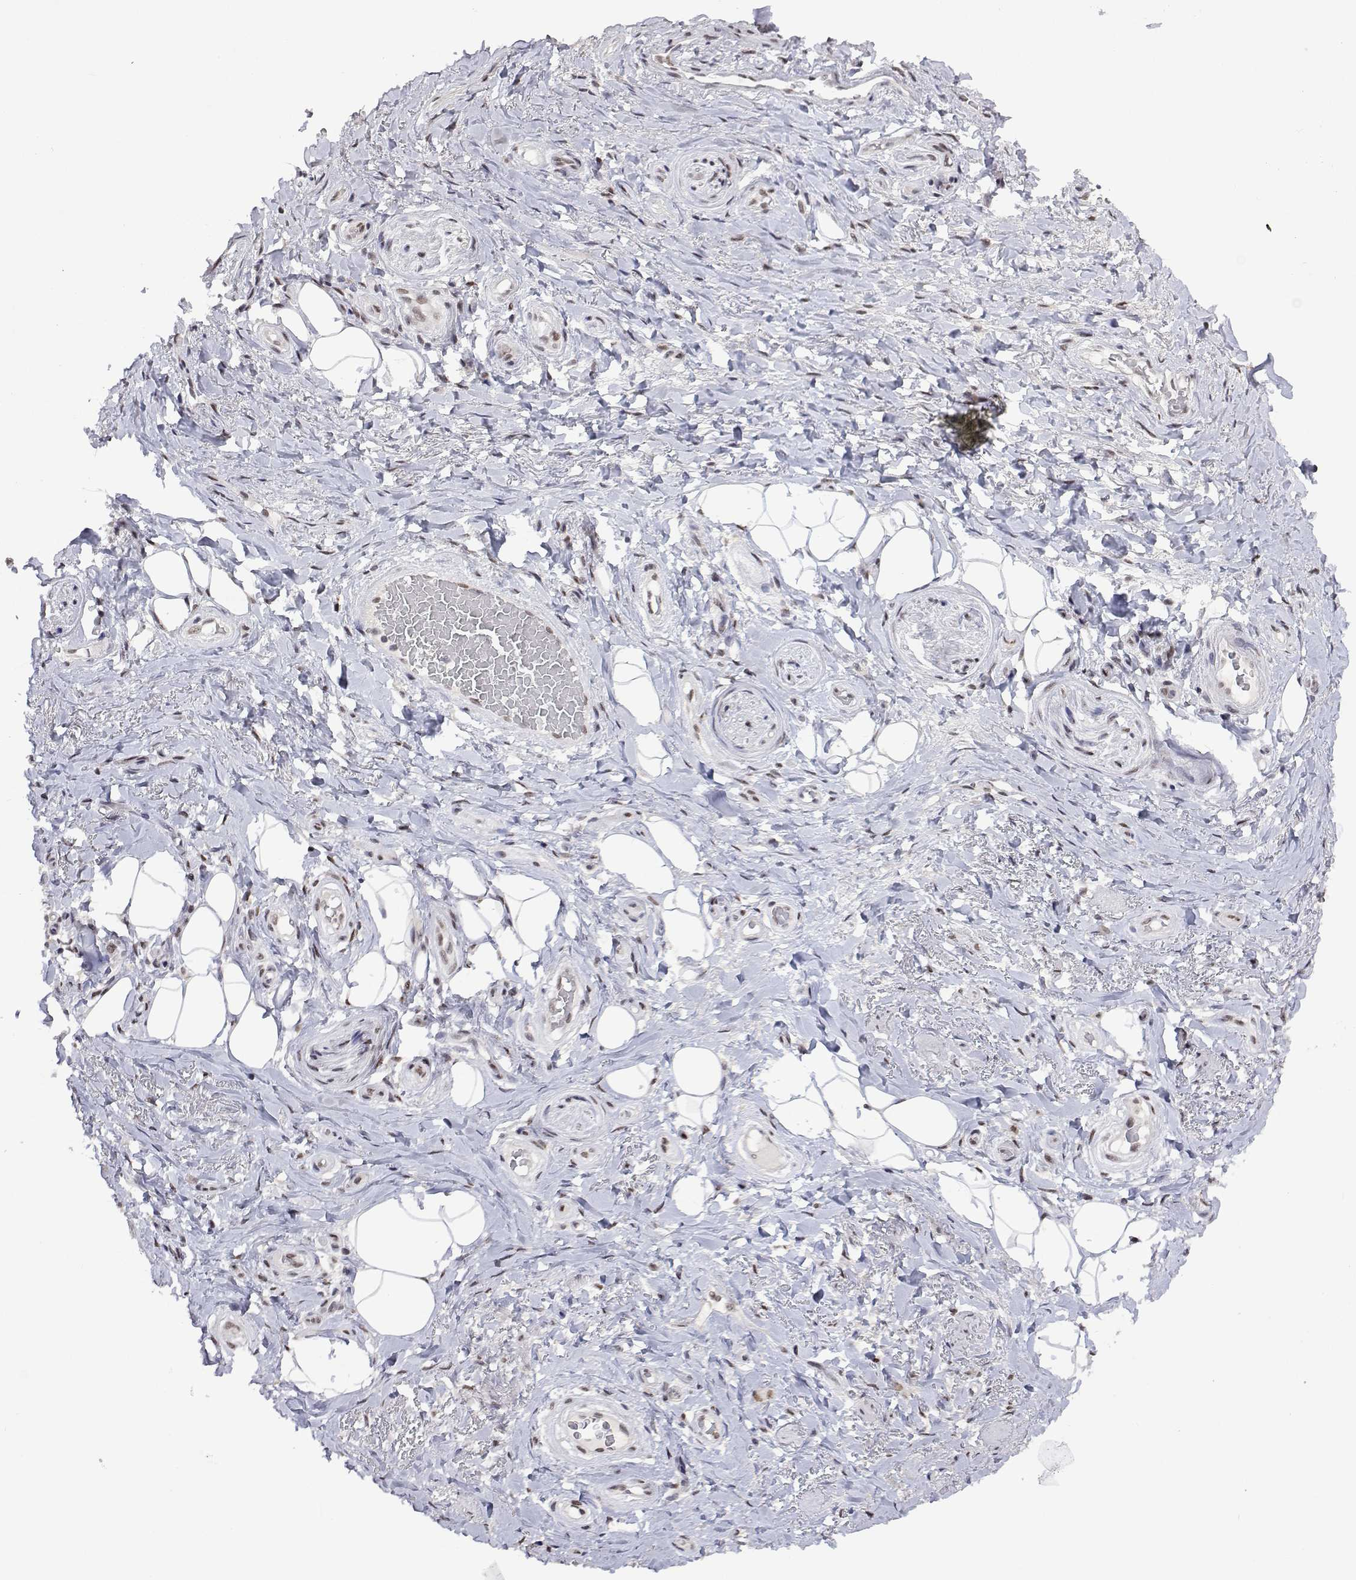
{"staining": {"intensity": "negative", "quantity": "none", "location": "none"}, "tissue": "adipose tissue", "cell_type": "Adipocytes", "image_type": "normal", "snomed": [{"axis": "morphology", "description": "Normal tissue, NOS"}, {"axis": "topography", "description": "Anal"}, {"axis": "topography", "description": "Peripheral nerve tissue"}], "caption": "Adipose tissue was stained to show a protein in brown. There is no significant staining in adipocytes. (Stains: DAB (3,3'-diaminobenzidine) IHC with hematoxylin counter stain, Microscopy: brightfield microscopy at high magnification).", "gene": "HNRNPA0", "patient": {"sex": "male", "age": 53}}